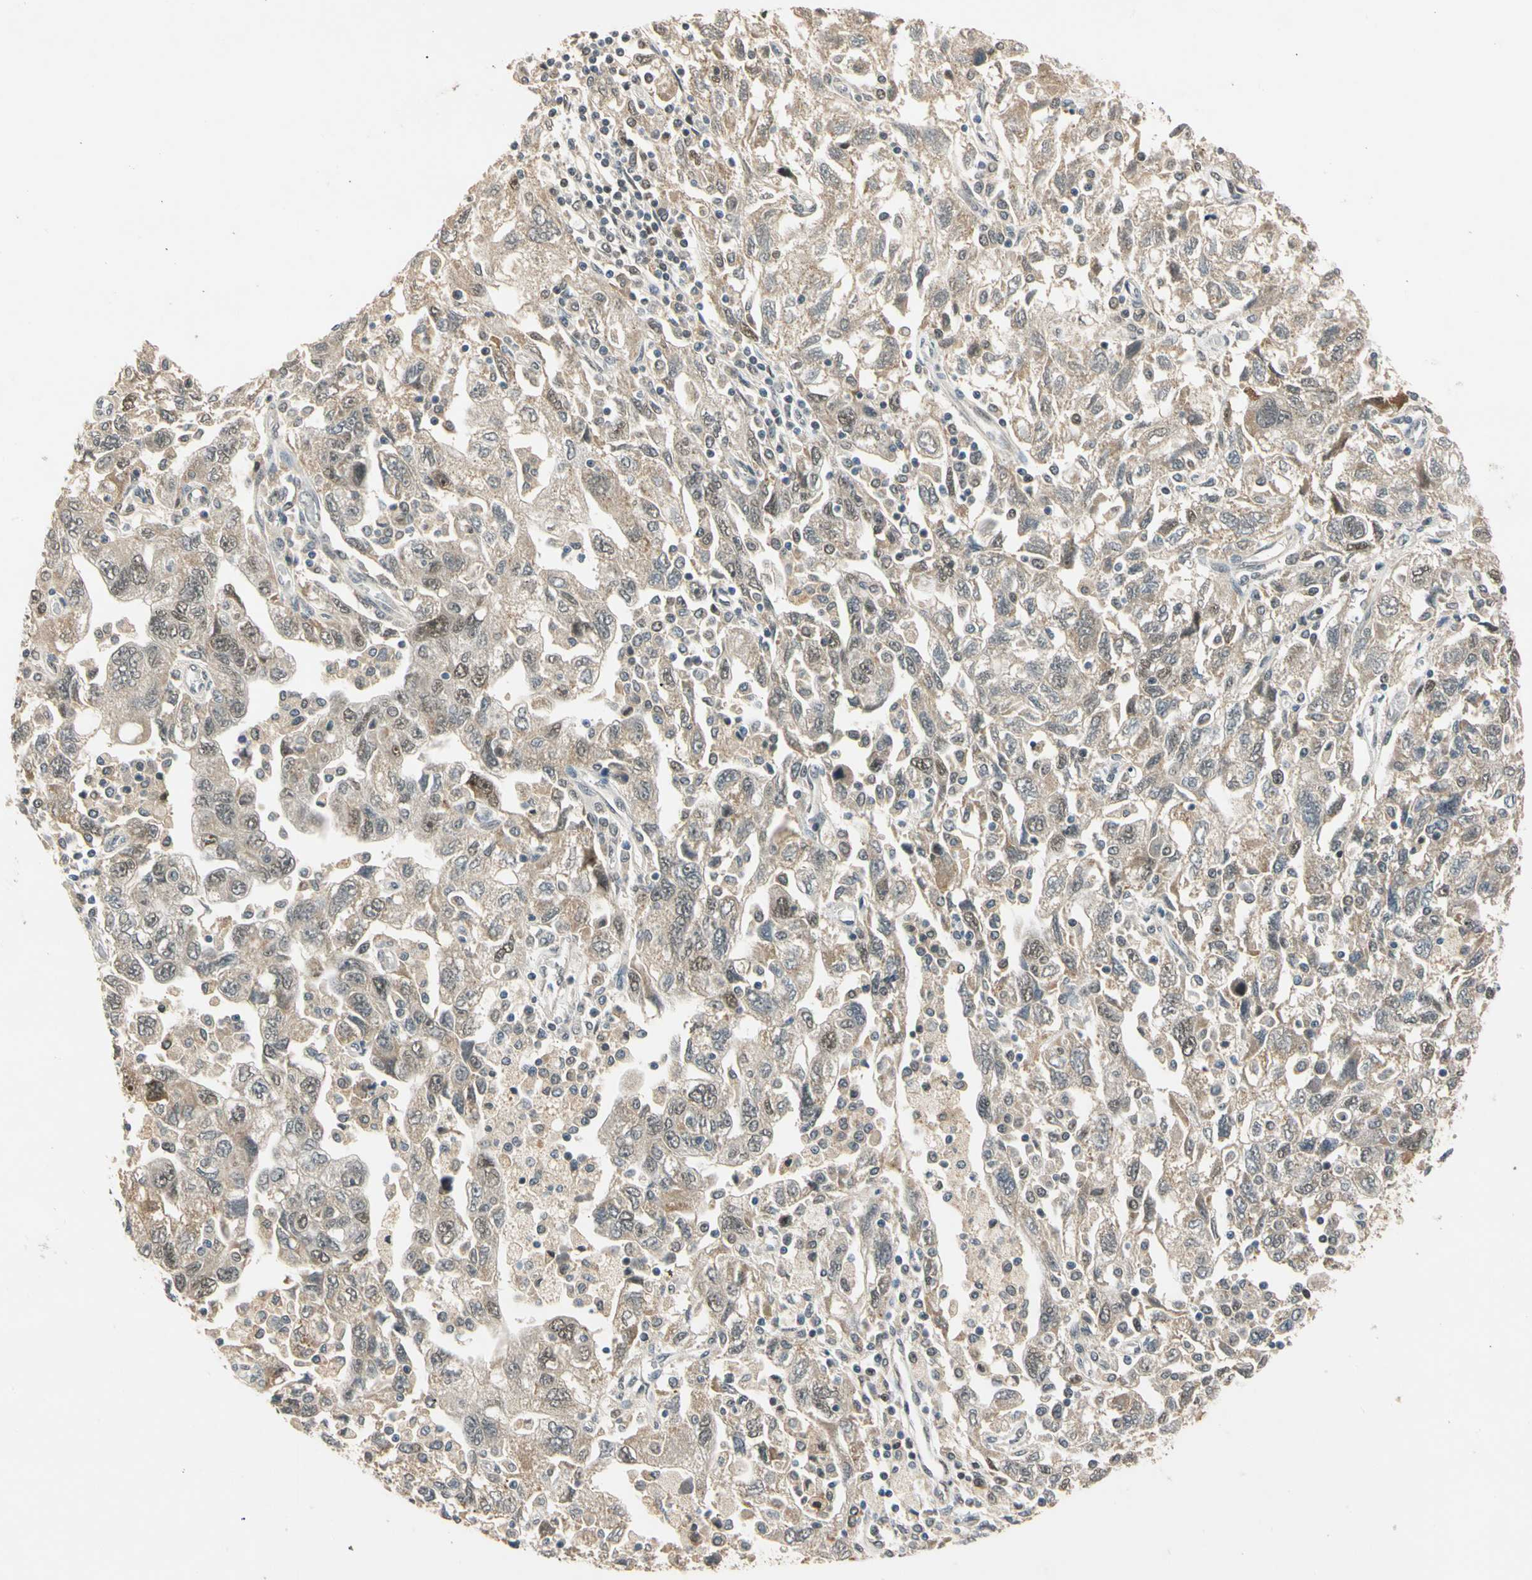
{"staining": {"intensity": "moderate", "quantity": ">75%", "location": "cytoplasmic/membranous,nuclear"}, "tissue": "ovarian cancer", "cell_type": "Tumor cells", "image_type": "cancer", "snomed": [{"axis": "morphology", "description": "Carcinoma, NOS"}, {"axis": "morphology", "description": "Cystadenocarcinoma, serous, NOS"}, {"axis": "topography", "description": "Ovary"}], "caption": "A micrograph showing moderate cytoplasmic/membranous and nuclear positivity in about >75% of tumor cells in ovarian cancer (carcinoma), as visualized by brown immunohistochemical staining.", "gene": "RIOX2", "patient": {"sex": "female", "age": 69}}